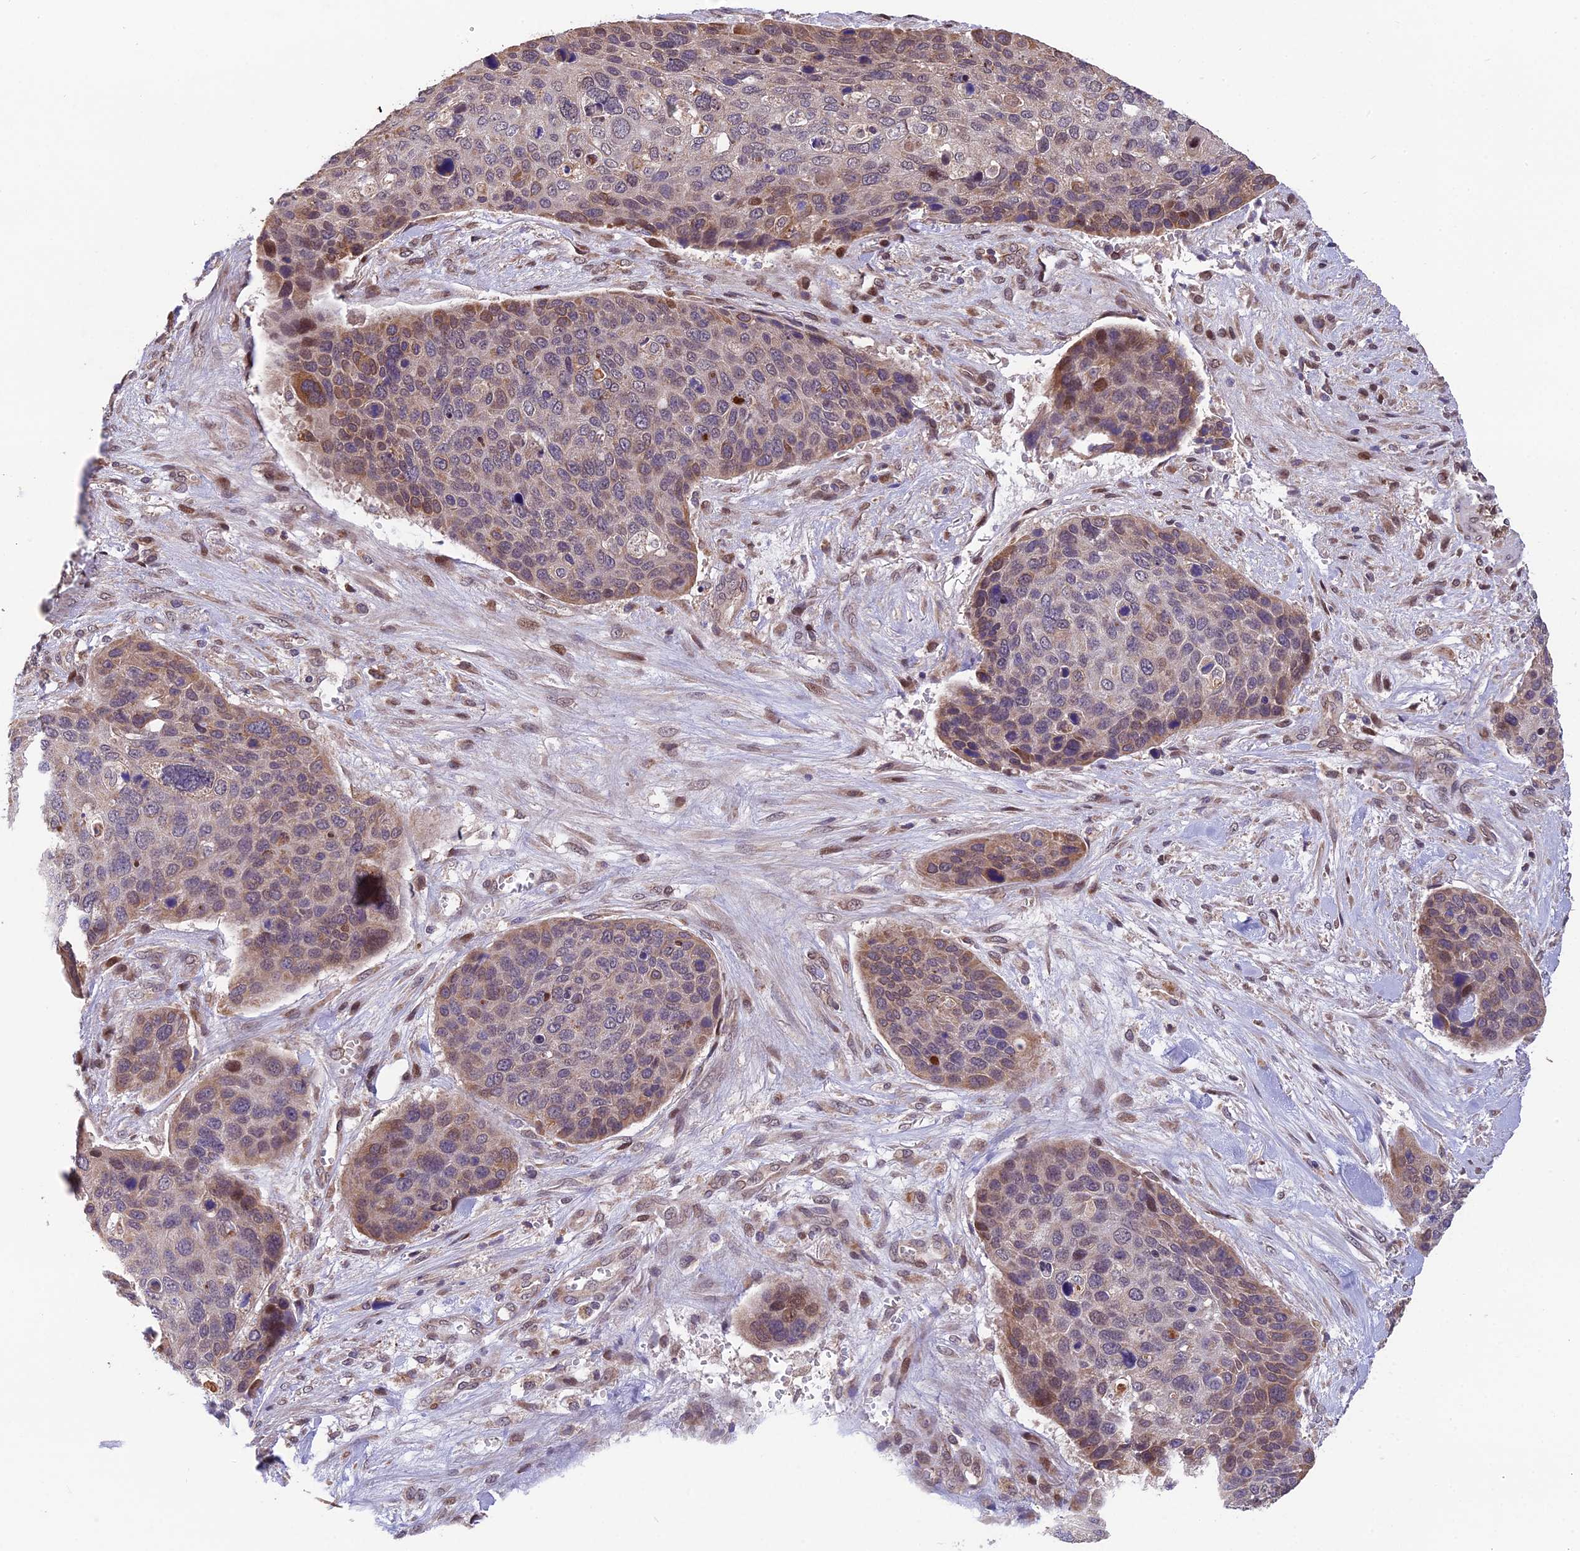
{"staining": {"intensity": "moderate", "quantity": "25%-75%", "location": "cytoplasmic/membranous,nuclear"}, "tissue": "skin cancer", "cell_type": "Tumor cells", "image_type": "cancer", "snomed": [{"axis": "morphology", "description": "Basal cell carcinoma"}, {"axis": "topography", "description": "Skin"}], "caption": "Skin cancer was stained to show a protein in brown. There is medium levels of moderate cytoplasmic/membranous and nuclear positivity in about 25%-75% of tumor cells.", "gene": "CYP2R1", "patient": {"sex": "female", "age": 74}}